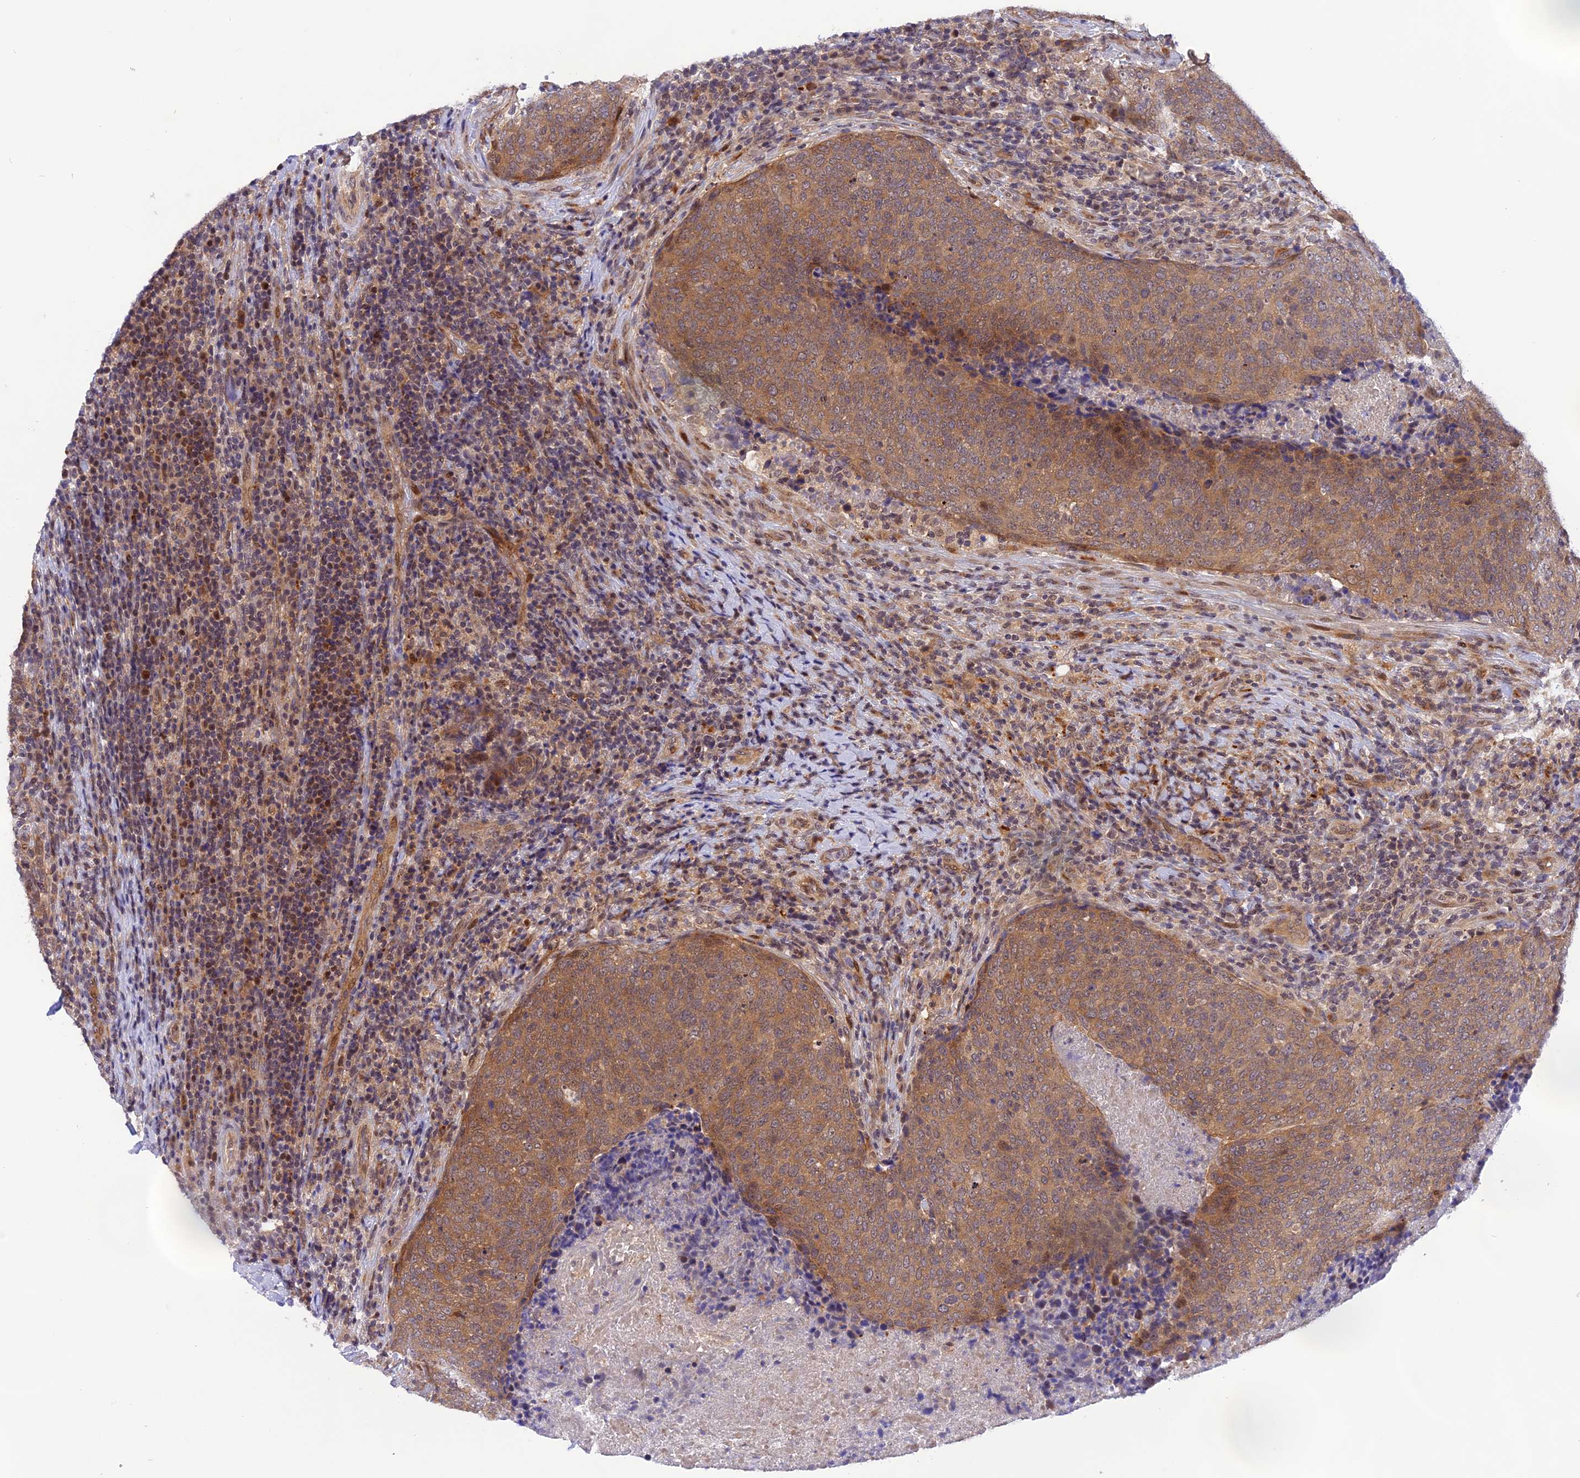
{"staining": {"intensity": "moderate", "quantity": ">75%", "location": "cytoplasmic/membranous"}, "tissue": "head and neck cancer", "cell_type": "Tumor cells", "image_type": "cancer", "snomed": [{"axis": "morphology", "description": "Squamous cell carcinoma, NOS"}, {"axis": "morphology", "description": "Squamous cell carcinoma, metastatic, NOS"}, {"axis": "topography", "description": "Lymph node"}, {"axis": "topography", "description": "Head-Neck"}], "caption": "Head and neck cancer (metastatic squamous cell carcinoma) was stained to show a protein in brown. There is medium levels of moderate cytoplasmic/membranous positivity in approximately >75% of tumor cells. (brown staining indicates protein expression, while blue staining denotes nuclei).", "gene": "SAMD4A", "patient": {"sex": "male", "age": 62}}